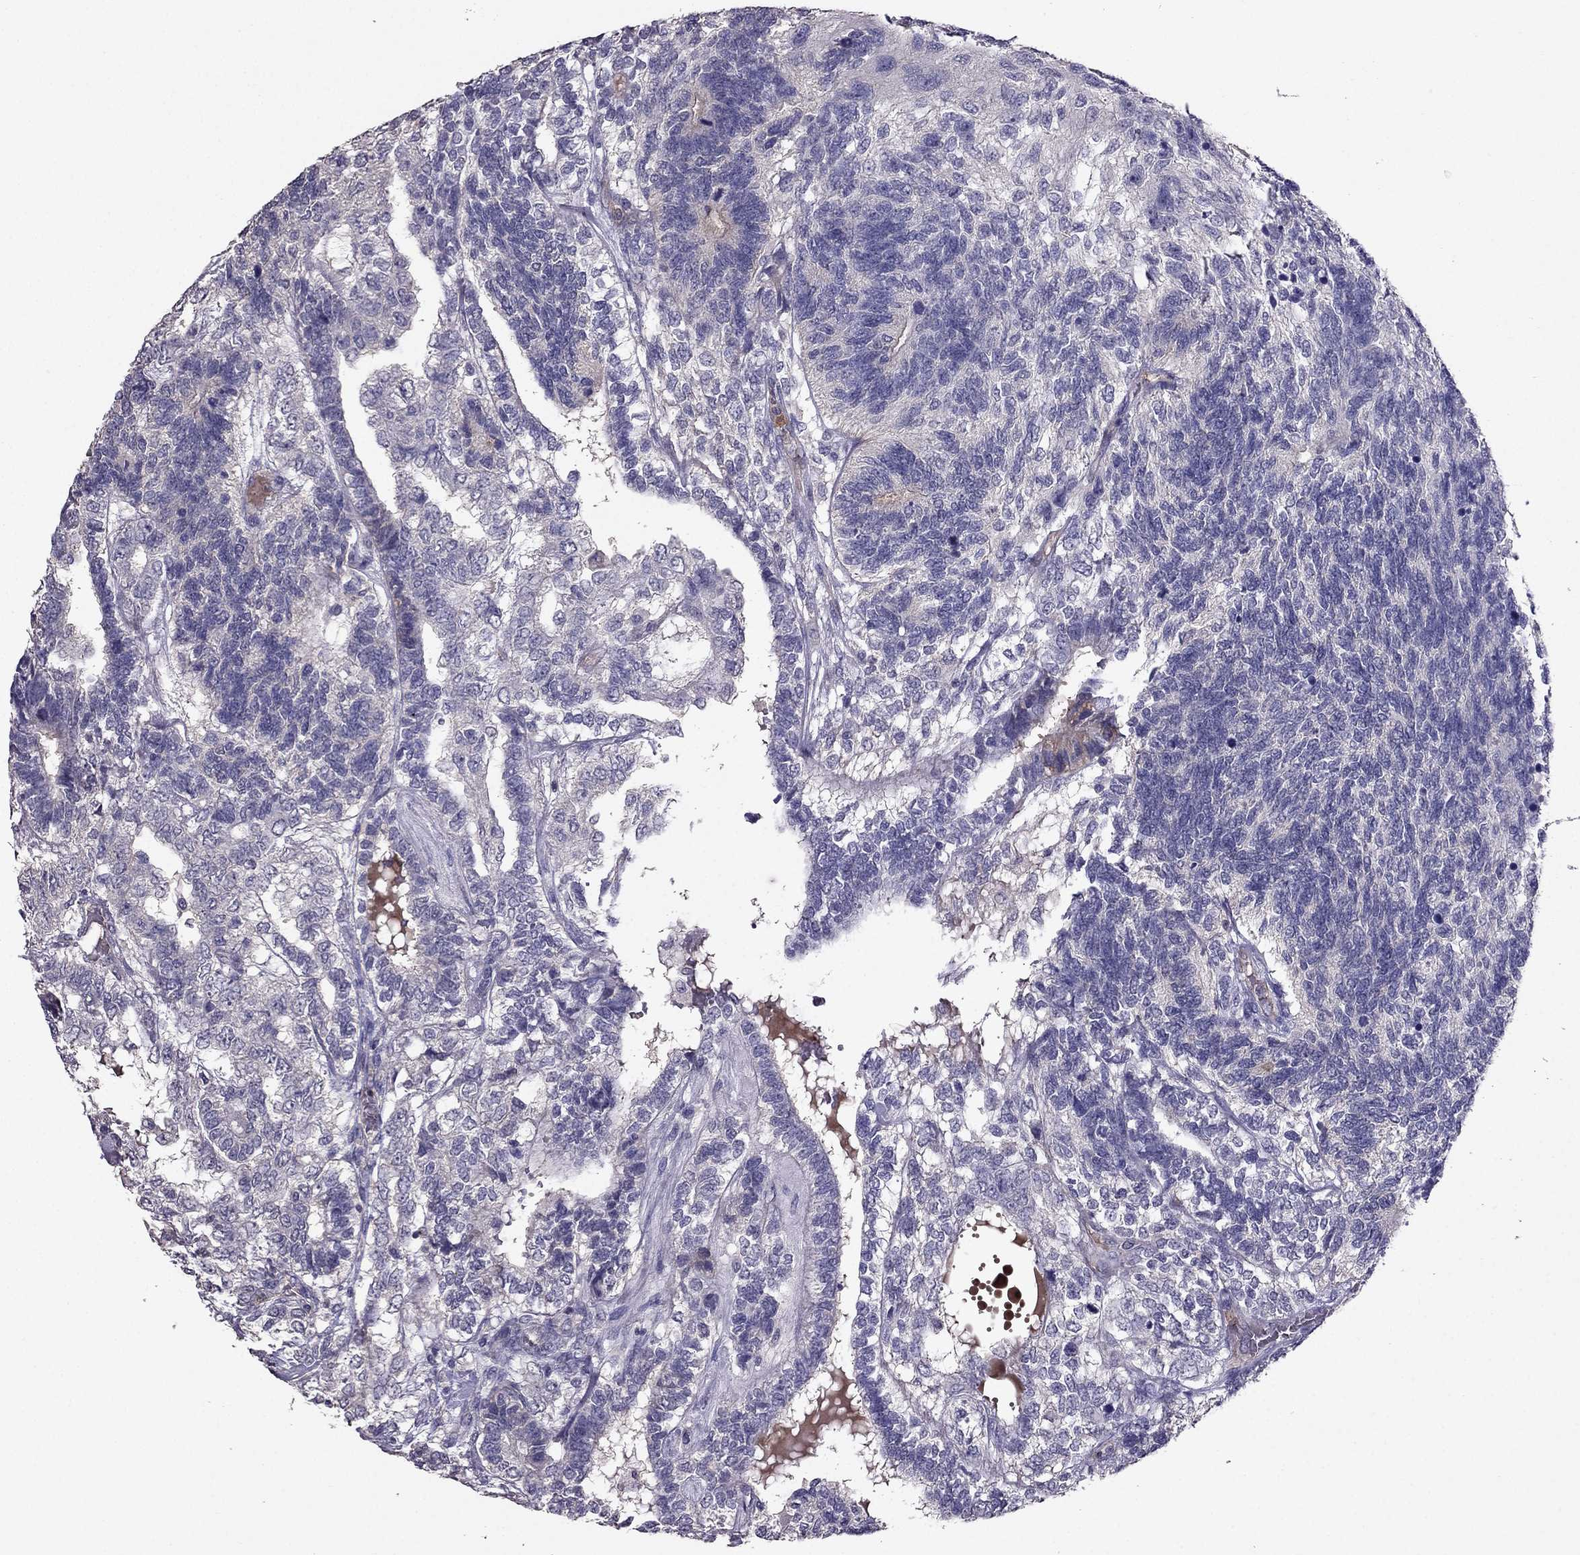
{"staining": {"intensity": "negative", "quantity": "none", "location": "none"}, "tissue": "testis cancer", "cell_type": "Tumor cells", "image_type": "cancer", "snomed": [{"axis": "morphology", "description": "Seminoma, NOS"}, {"axis": "morphology", "description": "Carcinoma, Embryonal, NOS"}, {"axis": "topography", "description": "Testis"}], "caption": "Immunohistochemistry histopathology image of seminoma (testis) stained for a protein (brown), which exhibits no staining in tumor cells.", "gene": "RFLNB", "patient": {"sex": "male", "age": 41}}